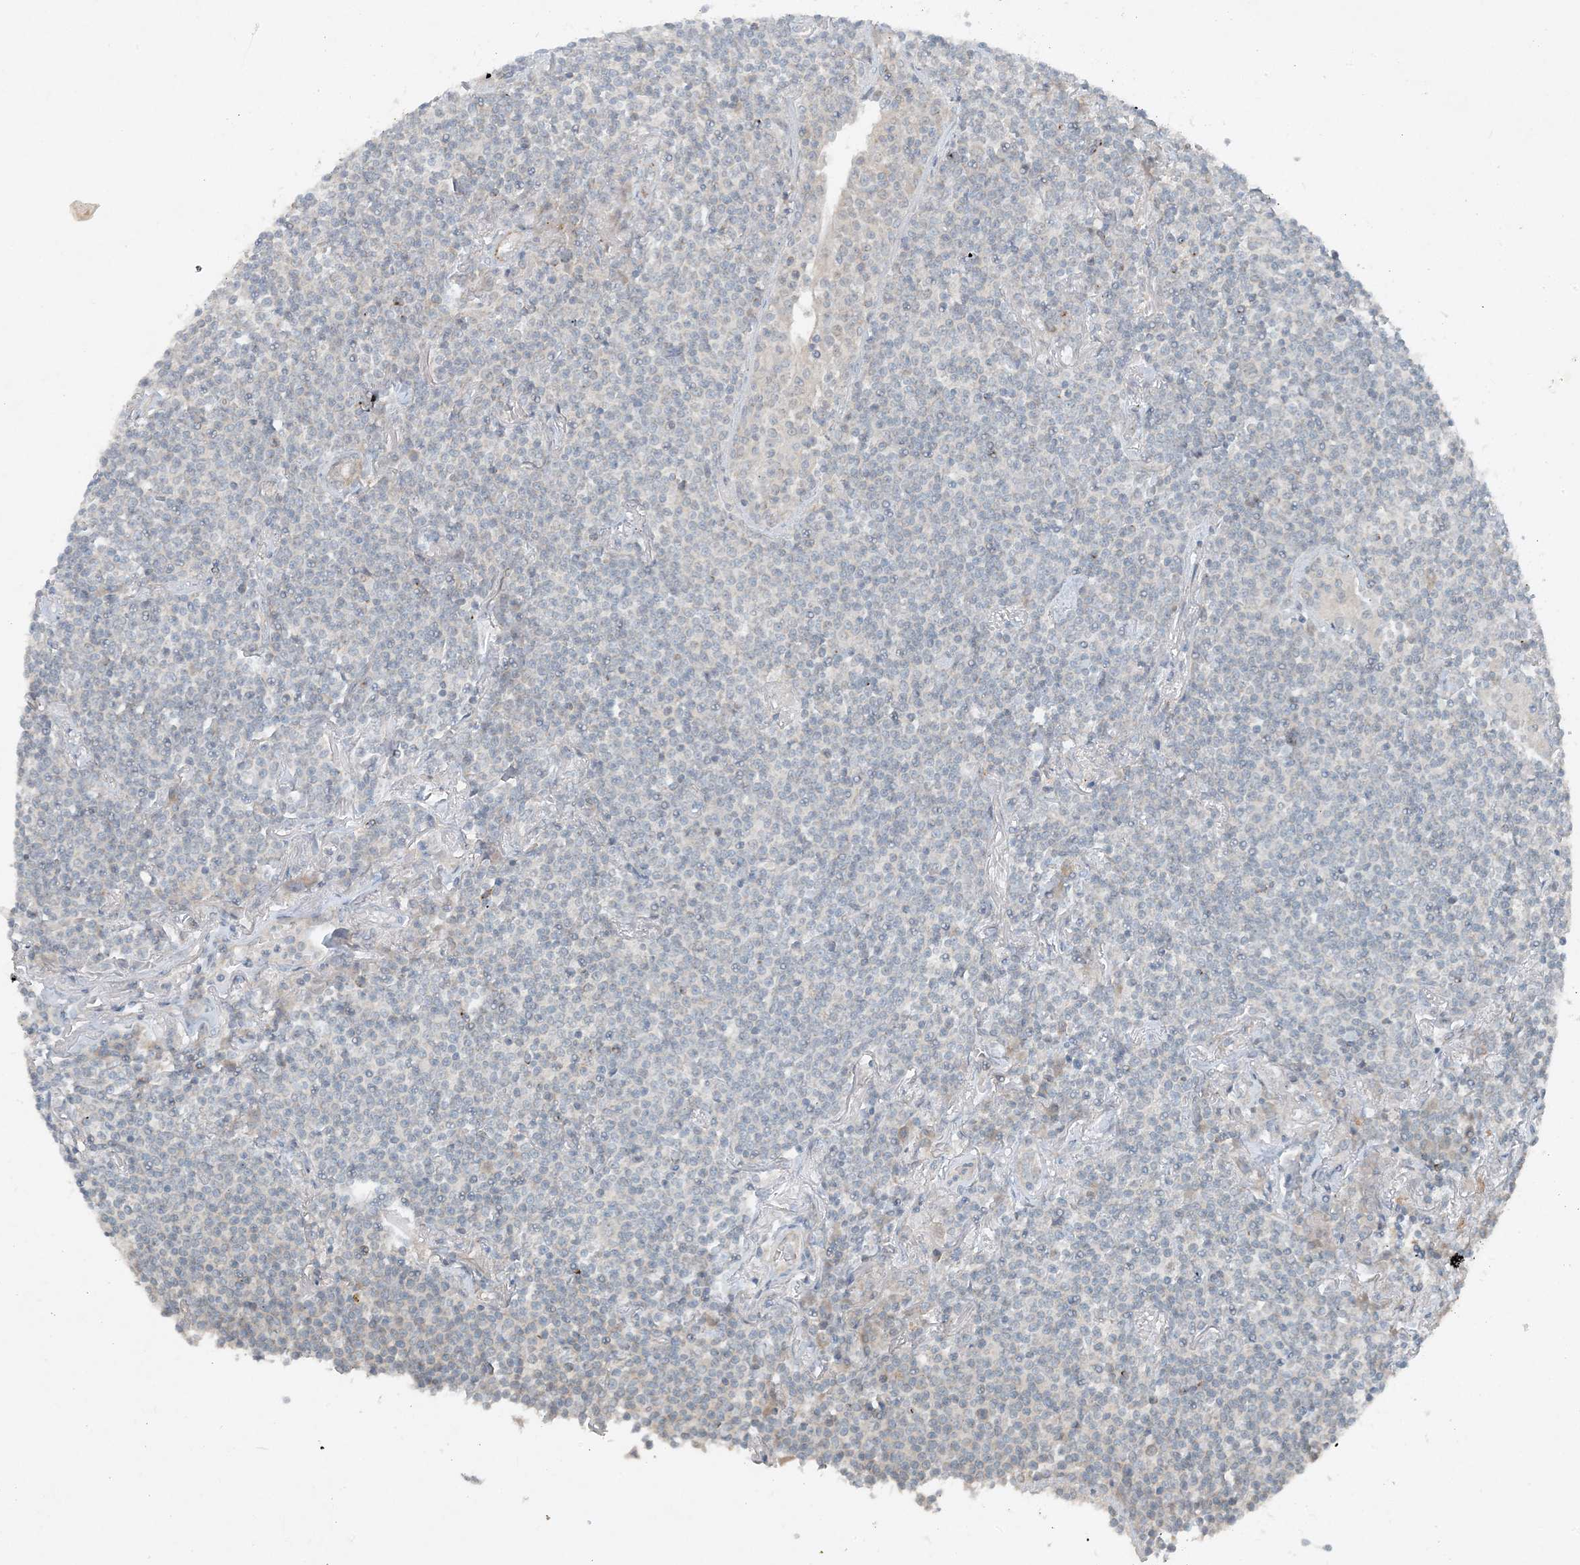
{"staining": {"intensity": "negative", "quantity": "none", "location": "none"}, "tissue": "lymphoma", "cell_type": "Tumor cells", "image_type": "cancer", "snomed": [{"axis": "morphology", "description": "Malignant lymphoma, non-Hodgkin's type, Low grade"}, {"axis": "topography", "description": "Lung"}], "caption": "This is an IHC image of low-grade malignant lymphoma, non-Hodgkin's type. There is no expression in tumor cells.", "gene": "MITD1", "patient": {"sex": "female", "age": 71}}